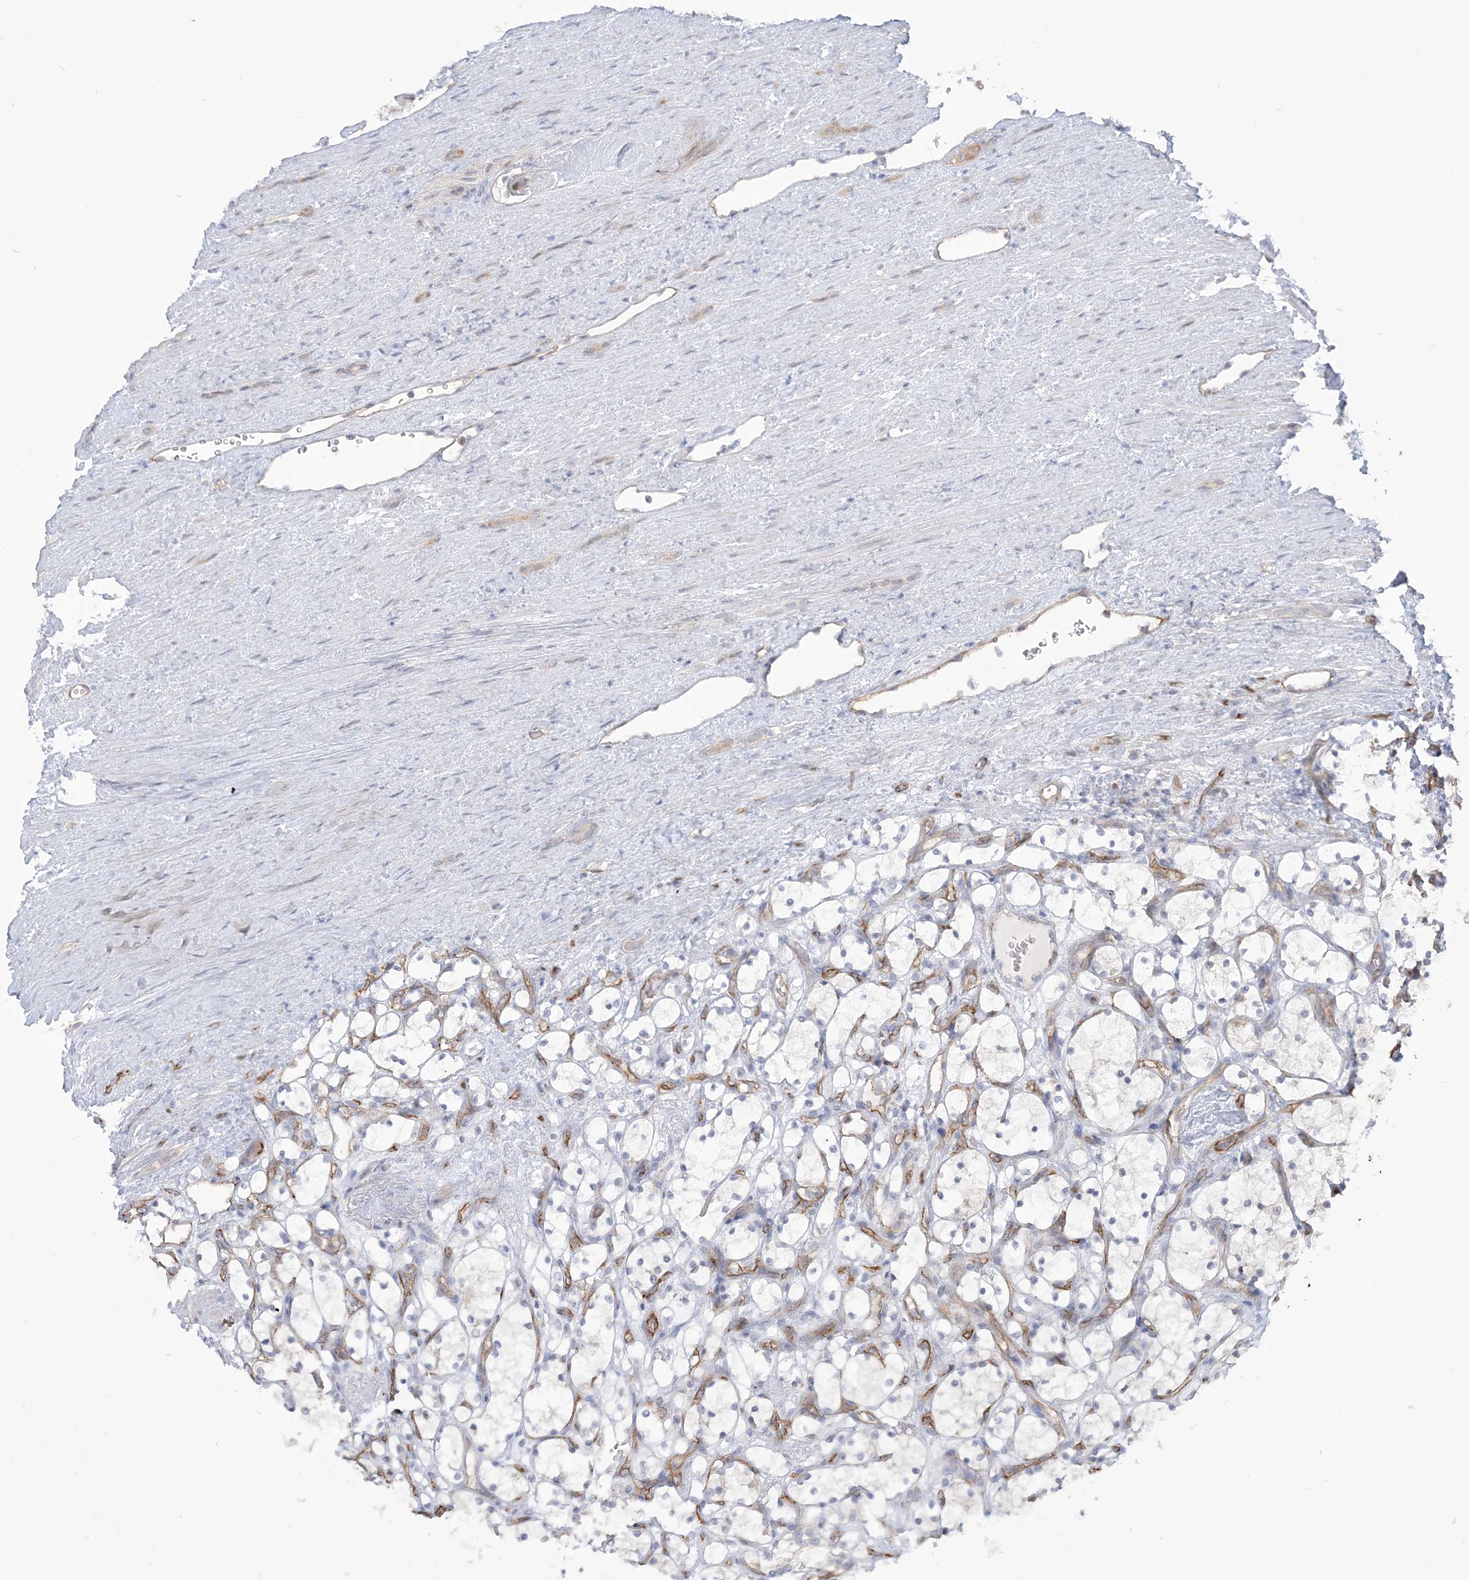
{"staining": {"intensity": "negative", "quantity": "none", "location": "none"}, "tissue": "renal cancer", "cell_type": "Tumor cells", "image_type": "cancer", "snomed": [{"axis": "morphology", "description": "Adenocarcinoma, NOS"}, {"axis": "topography", "description": "Kidney"}], "caption": "An image of renal cancer (adenocarcinoma) stained for a protein reveals no brown staining in tumor cells.", "gene": "FARSB", "patient": {"sex": "female", "age": 69}}